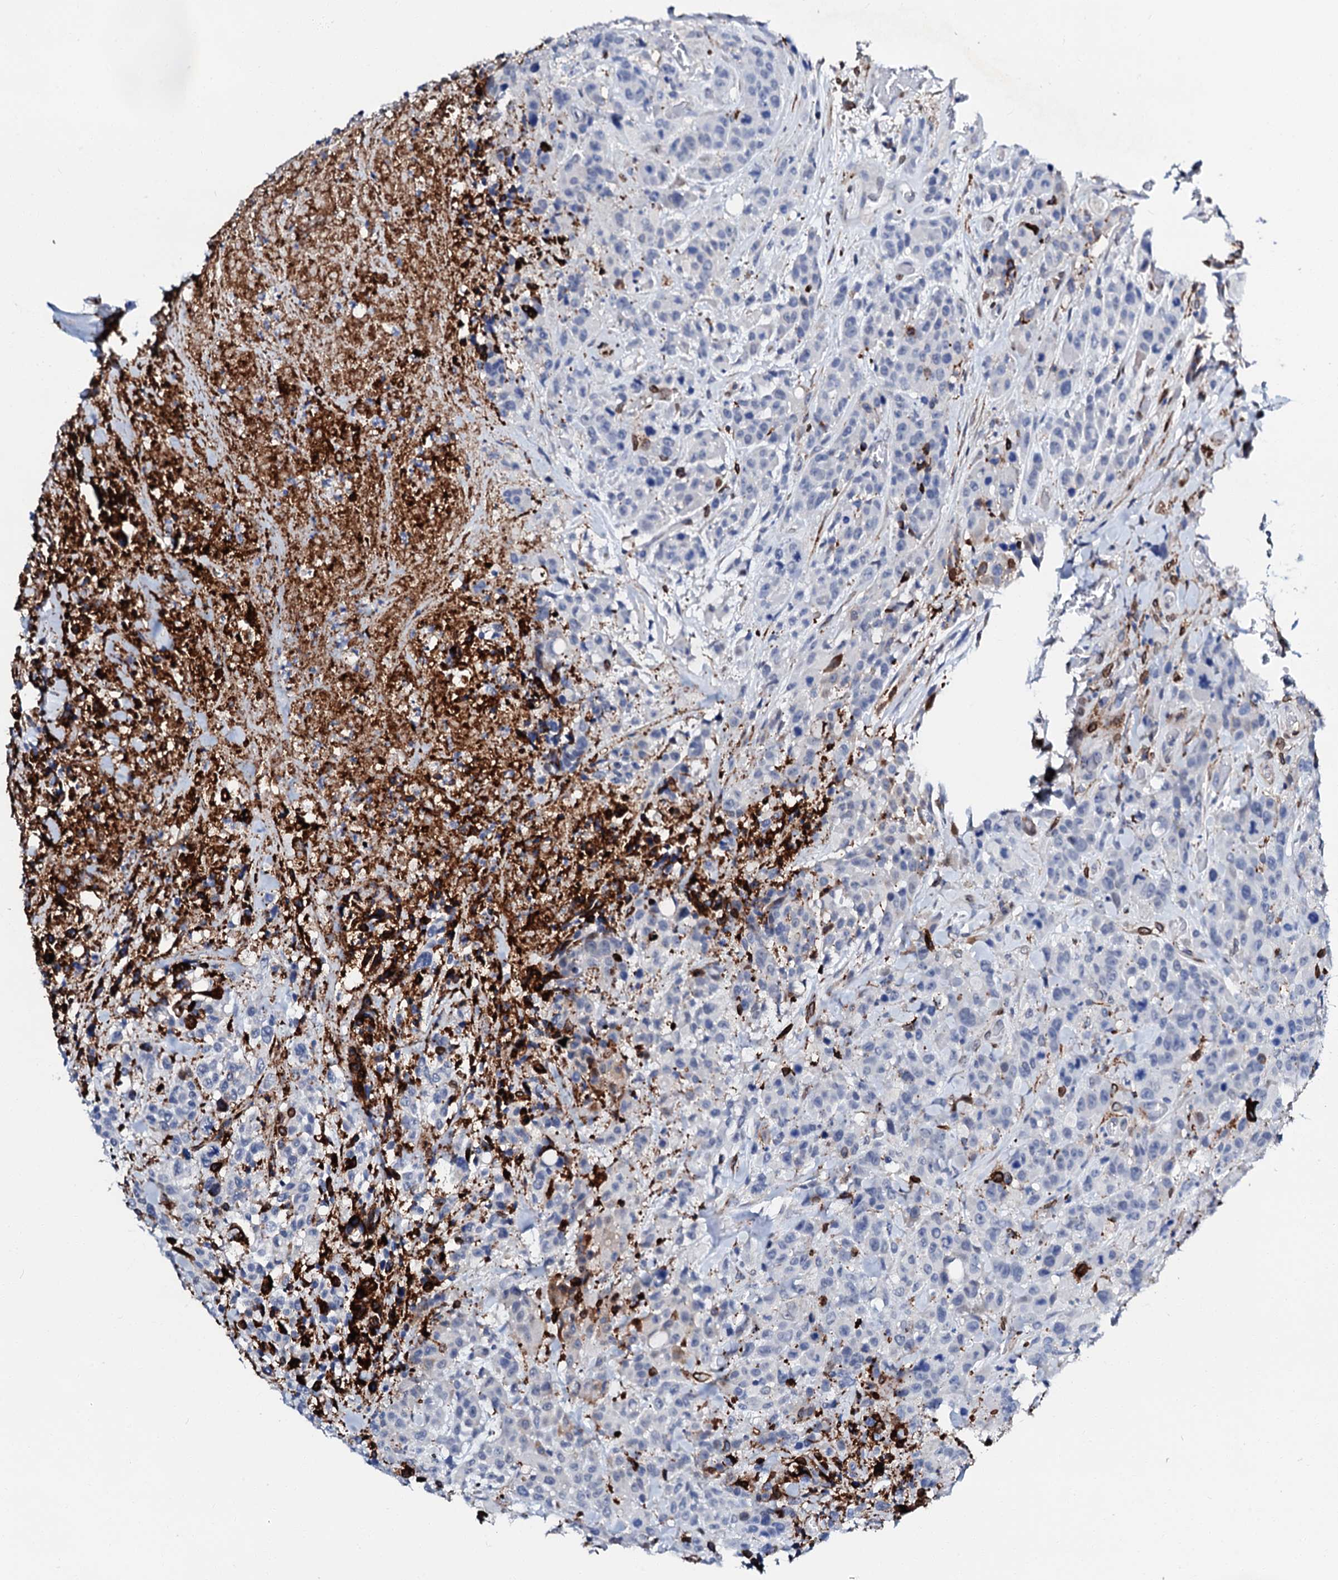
{"staining": {"intensity": "negative", "quantity": "none", "location": "none"}, "tissue": "colorectal cancer", "cell_type": "Tumor cells", "image_type": "cancer", "snomed": [{"axis": "morphology", "description": "Adenocarcinoma, NOS"}, {"axis": "topography", "description": "Colon"}], "caption": "Protein analysis of colorectal adenocarcinoma exhibits no significant staining in tumor cells.", "gene": "MED13L", "patient": {"sex": "male", "age": 62}}